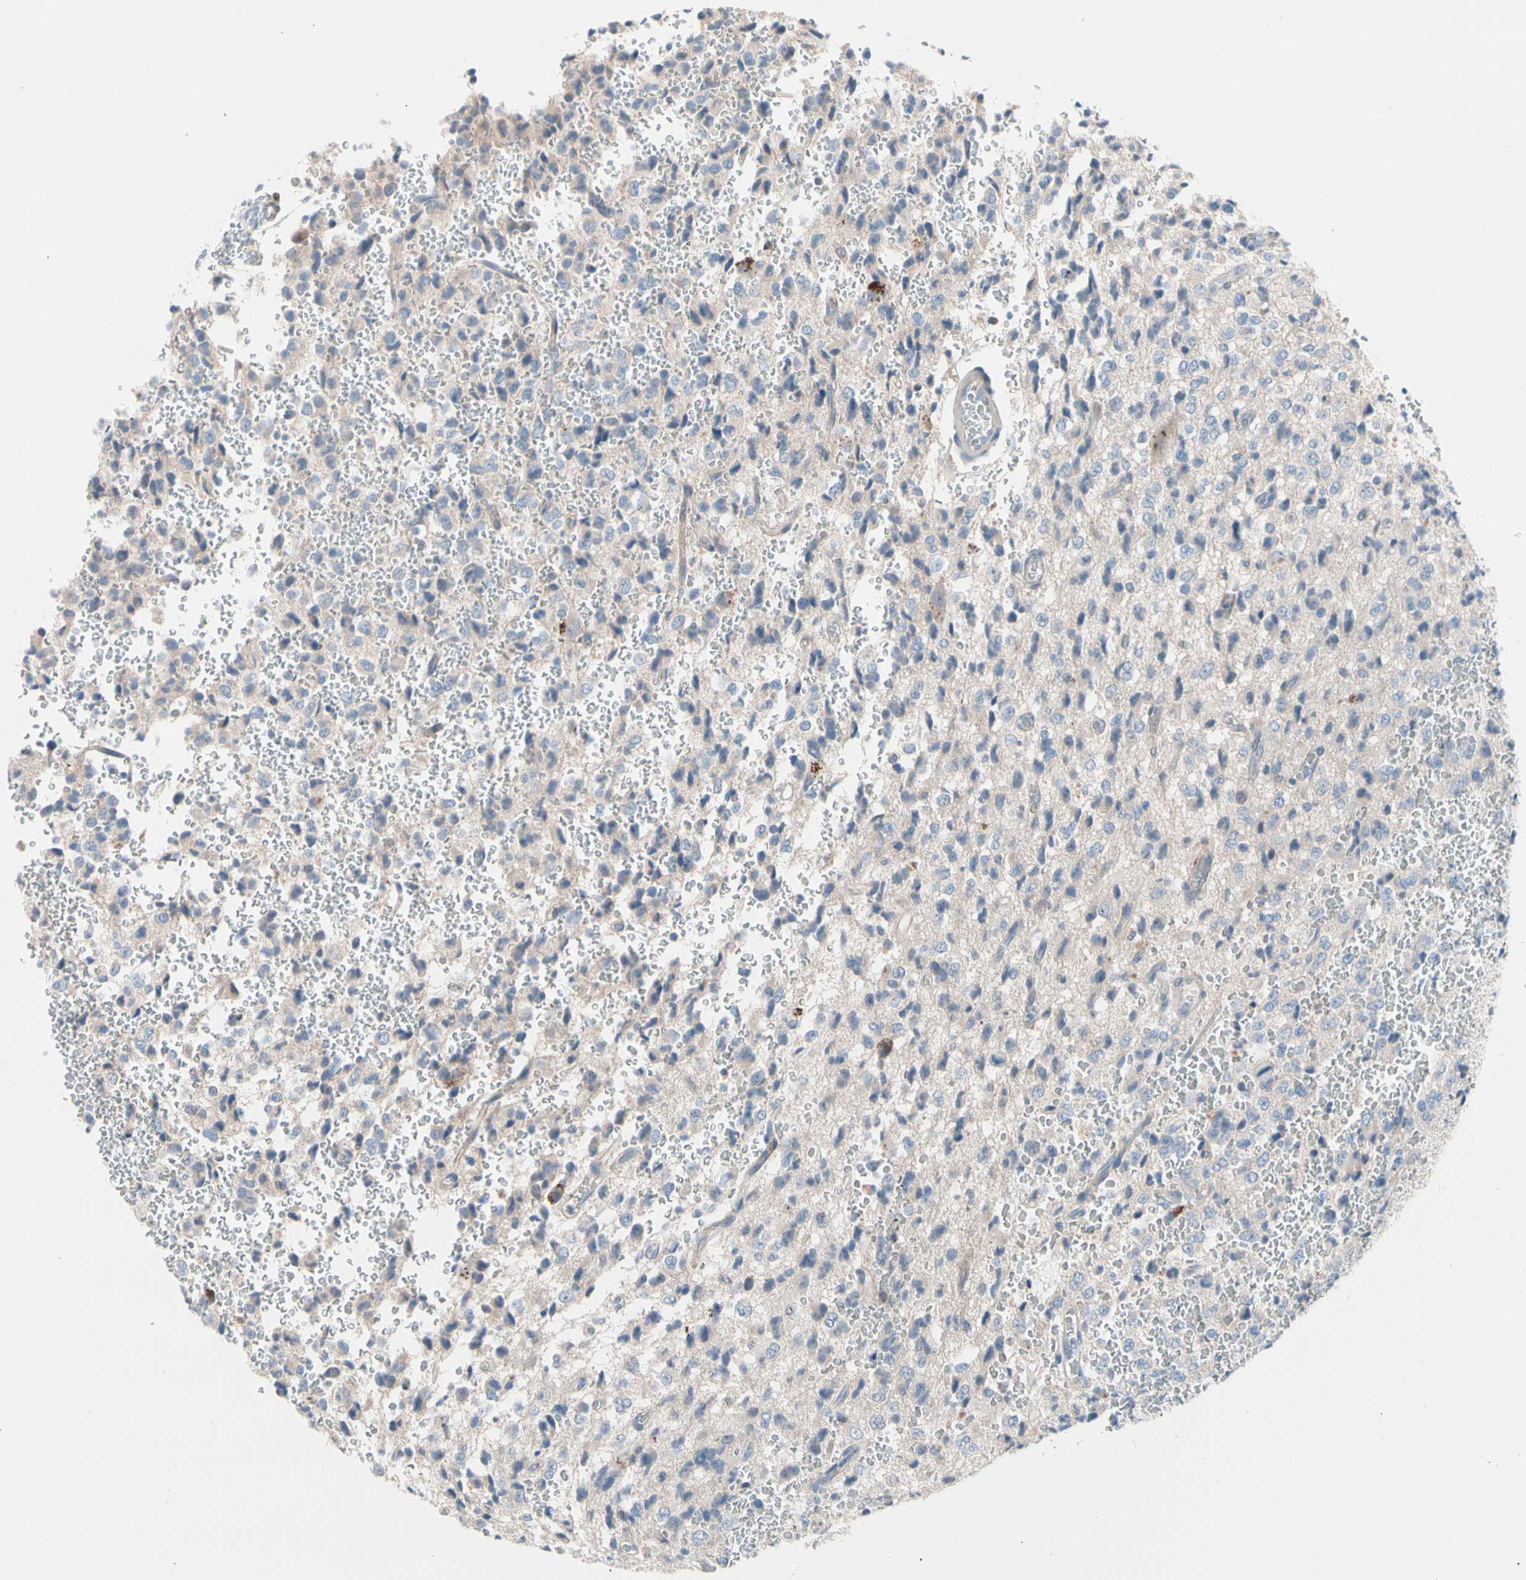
{"staining": {"intensity": "weak", "quantity": "<25%", "location": "cytoplasmic/membranous"}, "tissue": "glioma", "cell_type": "Tumor cells", "image_type": "cancer", "snomed": [{"axis": "morphology", "description": "Glioma, malignant, High grade"}, {"axis": "topography", "description": "pancreas cauda"}], "caption": "This is an immunohistochemistry (IHC) micrograph of human glioma. There is no staining in tumor cells.", "gene": "CASQ1", "patient": {"sex": "male", "age": 60}}